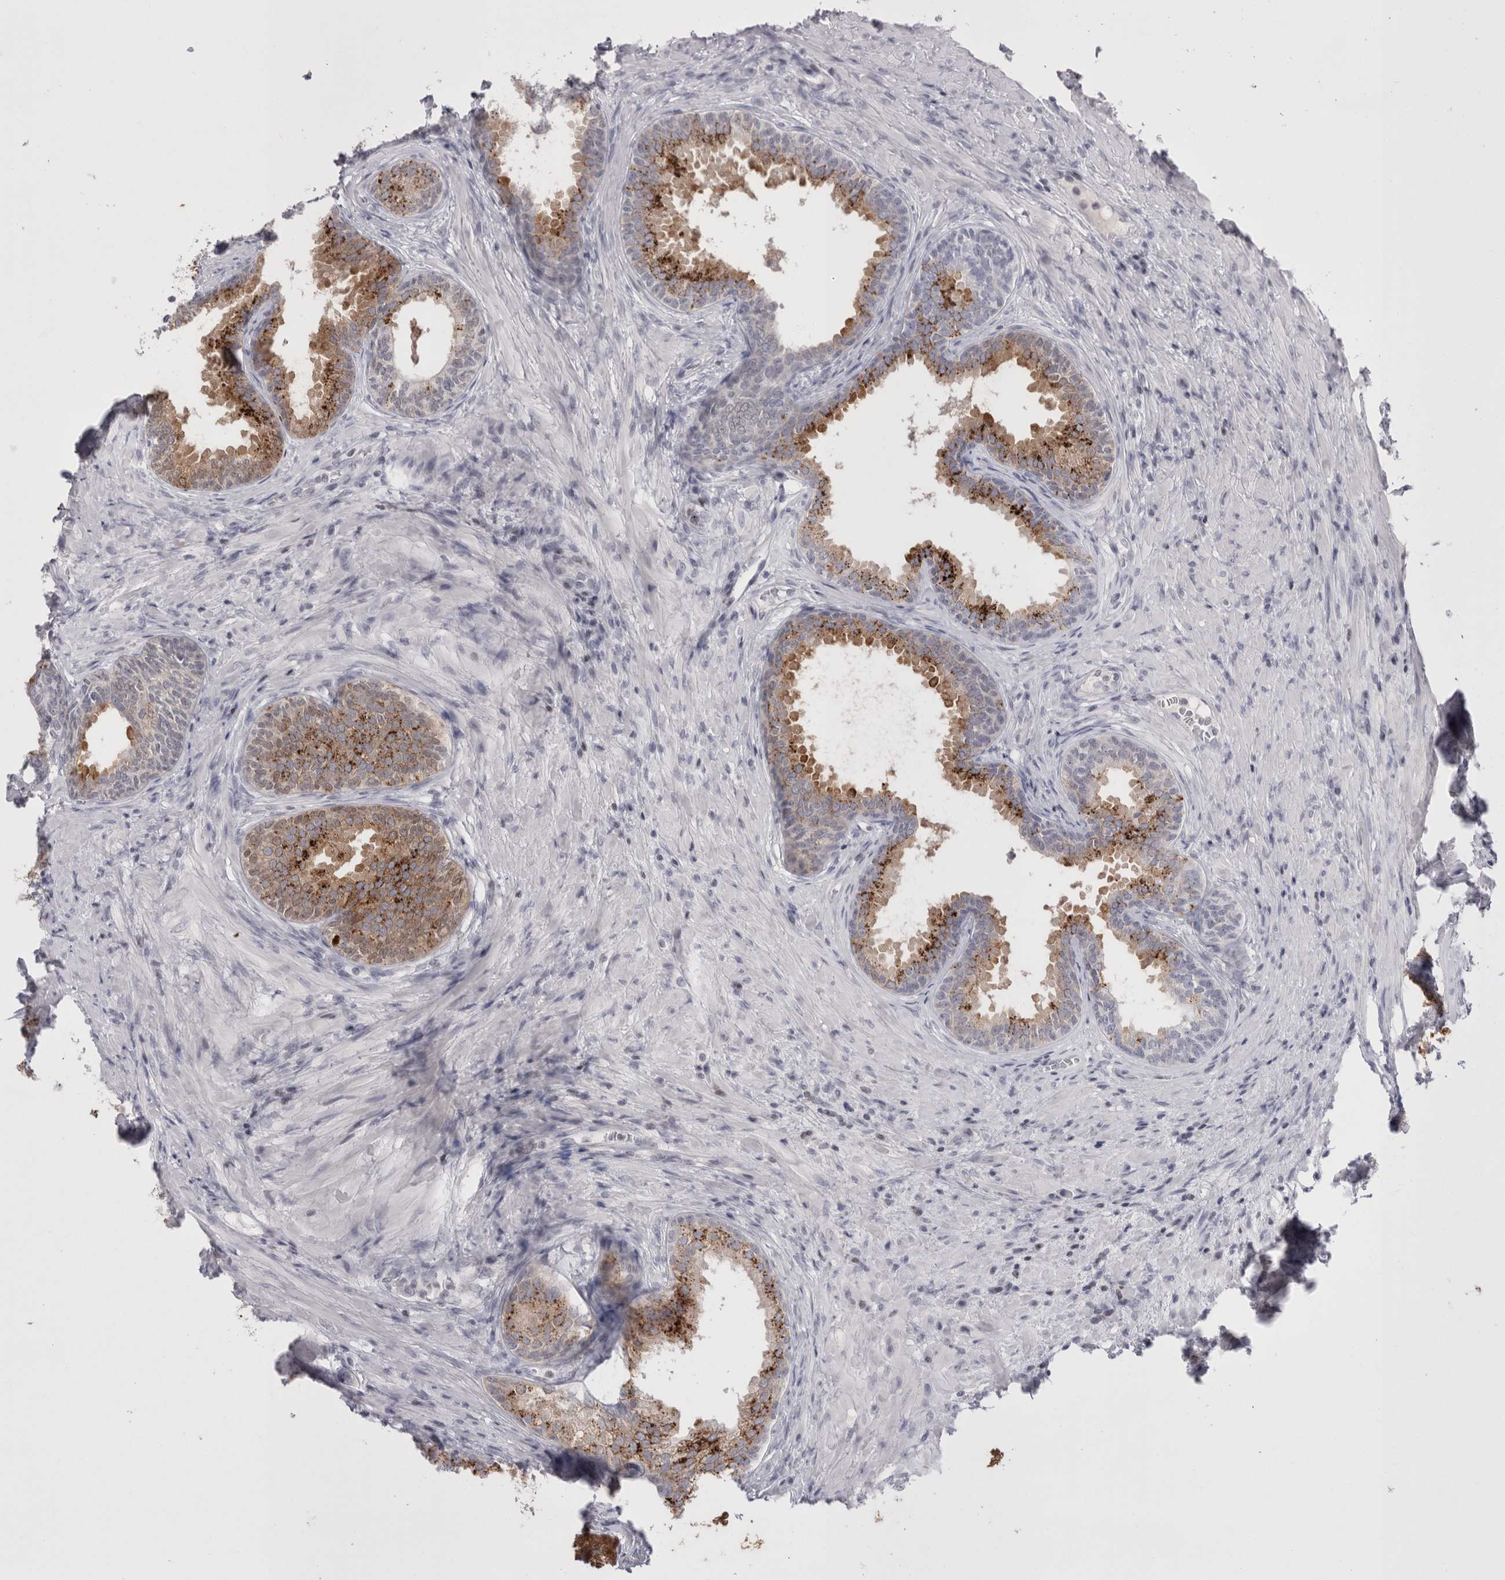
{"staining": {"intensity": "strong", "quantity": ">75%", "location": "cytoplasmic/membranous"}, "tissue": "prostate", "cell_type": "Glandular cells", "image_type": "normal", "snomed": [{"axis": "morphology", "description": "Normal tissue, NOS"}, {"axis": "topography", "description": "Prostate"}], "caption": "Immunohistochemistry (IHC) of normal human prostate reveals high levels of strong cytoplasmic/membranous staining in about >75% of glandular cells. Immunohistochemistry (IHC) stains the protein of interest in brown and the nuclei are stained blue.", "gene": "FNDC8", "patient": {"sex": "male", "age": 76}}